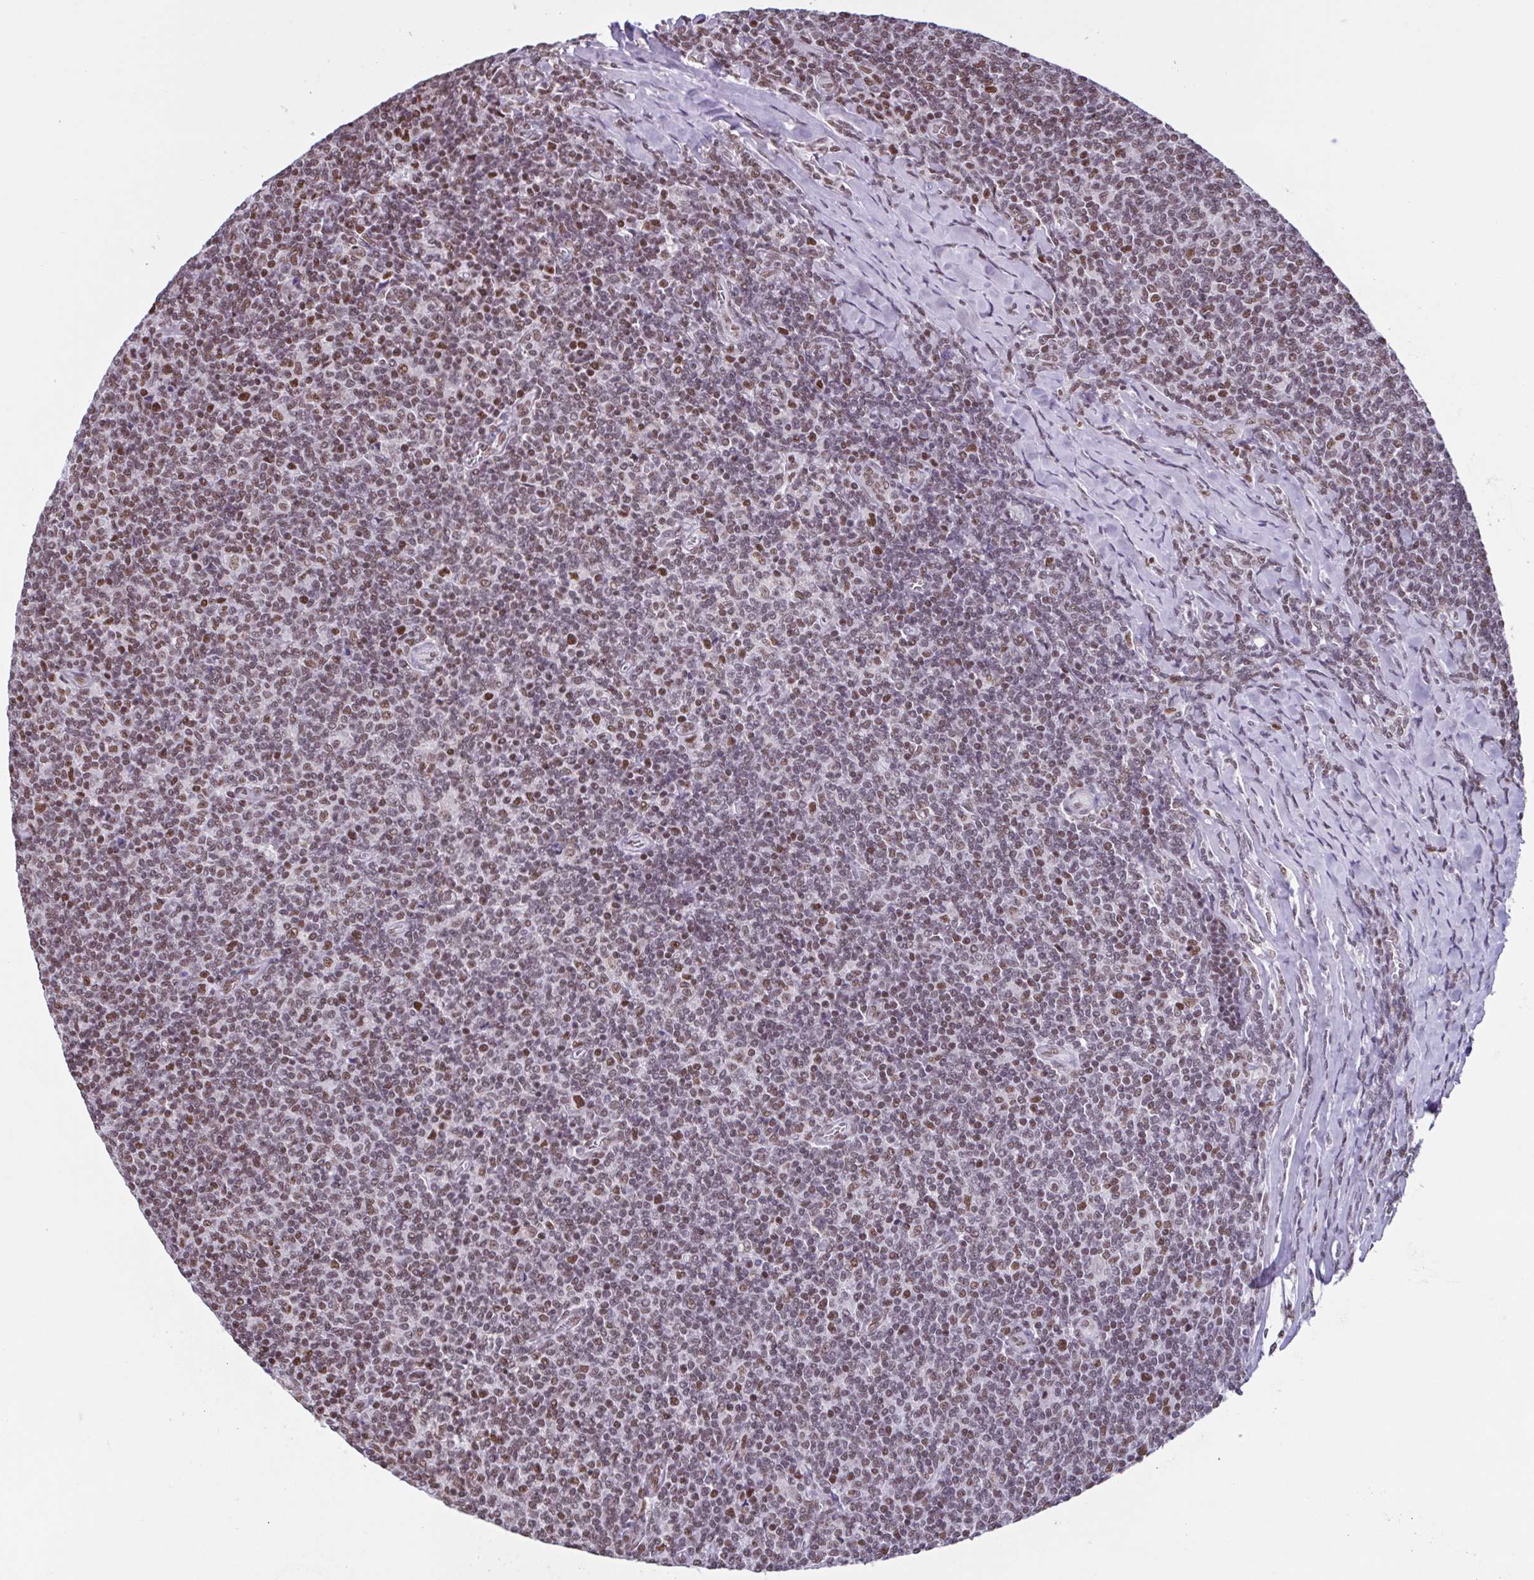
{"staining": {"intensity": "moderate", "quantity": "25%-75%", "location": "nuclear"}, "tissue": "lymphoma", "cell_type": "Tumor cells", "image_type": "cancer", "snomed": [{"axis": "morphology", "description": "Malignant lymphoma, non-Hodgkin's type, Low grade"}, {"axis": "topography", "description": "Lymph node"}], "caption": "Protein analysis of malignant lymphoma, non-Hodgkin's type (low-grade) tissue shows moderate nuclear staining in about 25%-75% of tumor cells.", "gene": "TIMM21", "patient": {"sex": "male", "age": 52}}